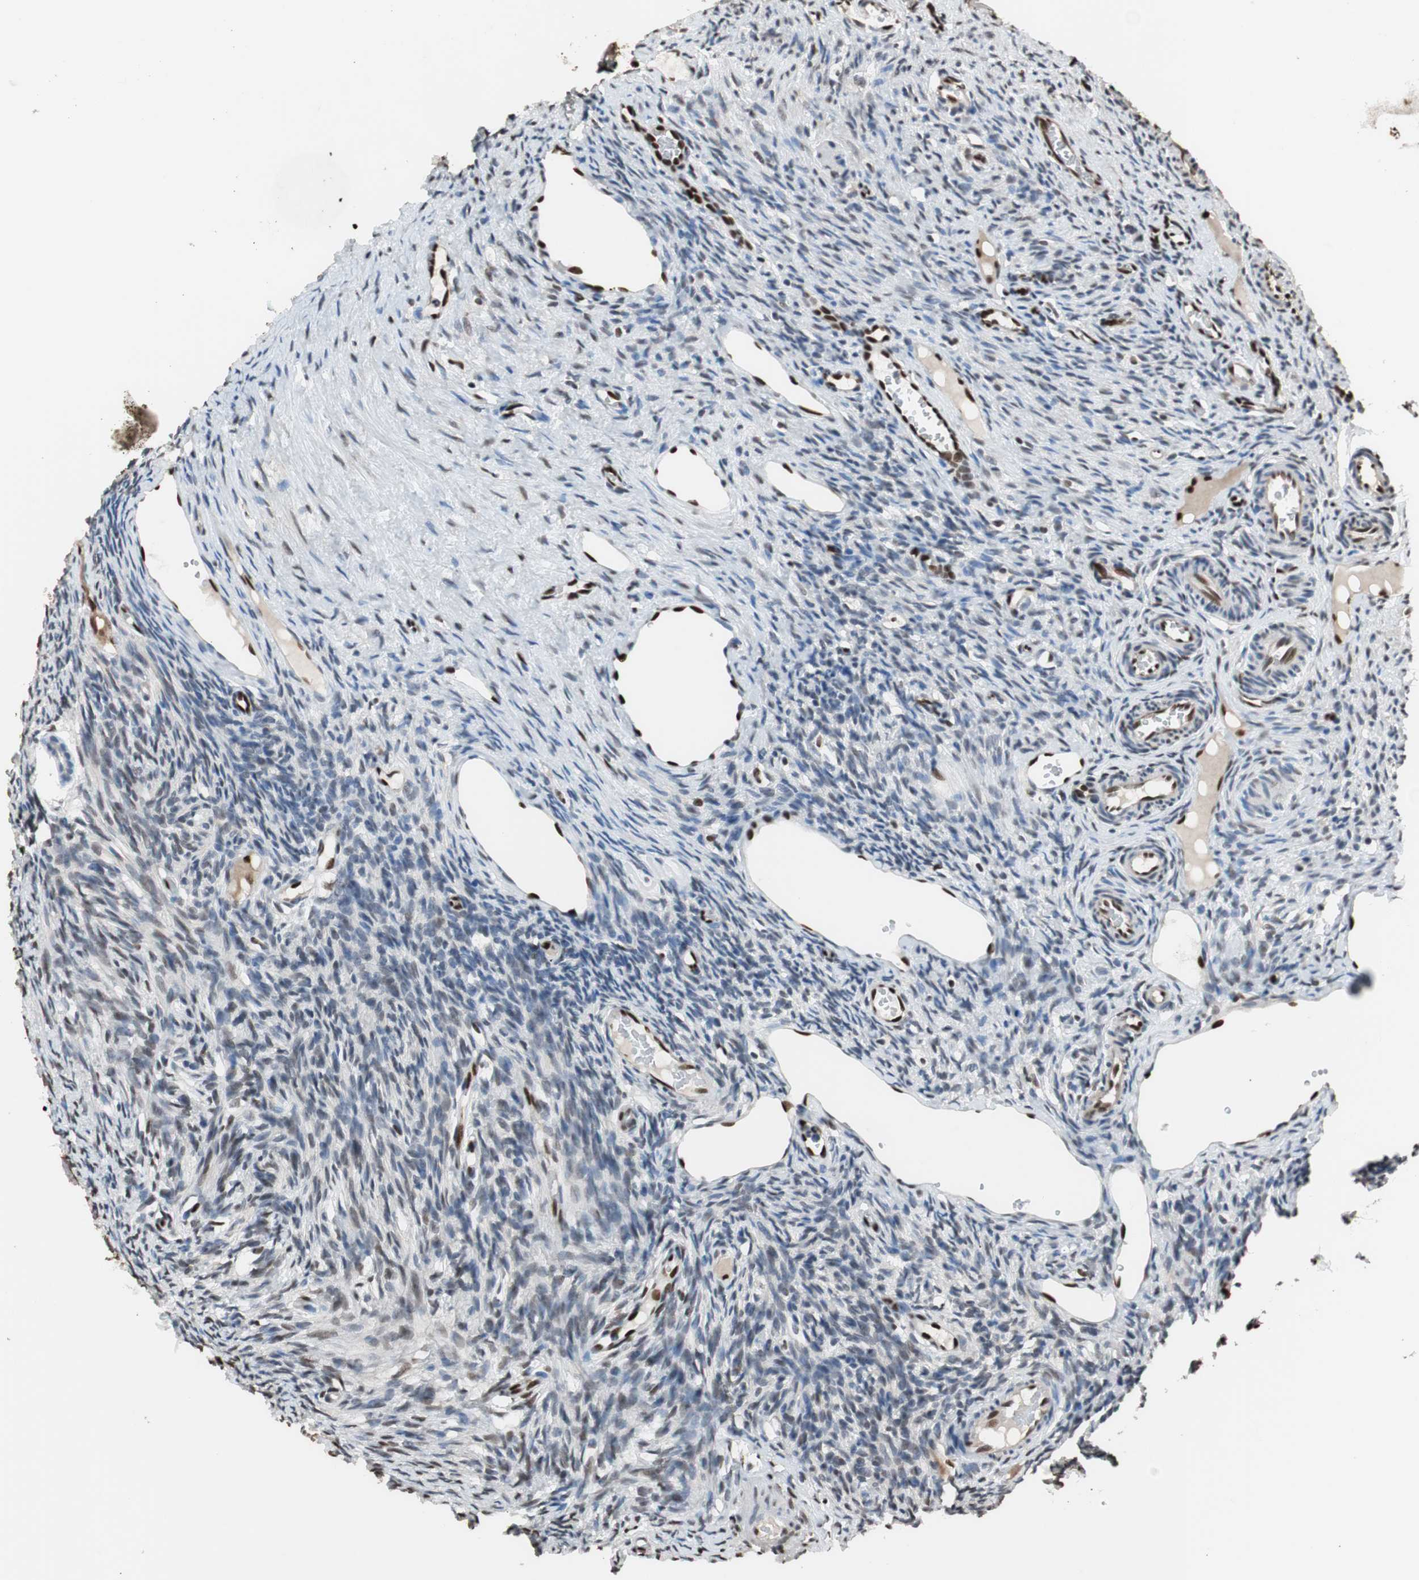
{"staining": {"intensity": "negative", "quantity": "none", "location": "none"}, "tissue": "ovary", "cell_type": "Follicle cells", "image_type": "normal", "snomed": [{"axis": "morphology", "description": "Normal tissue, NOS"}, {"axis": "topography", "description": "Ovary"}], "caption": "High magnification brightfield microscopy of unremarkable ovary stained with DAB (3,3'-diaminobenzidine) (brown) and counterstained with hematoxylin (blue): follicle cells show no significant positivity.", "gene": "PML", "patient": {"sex": "female", "age": 33}}